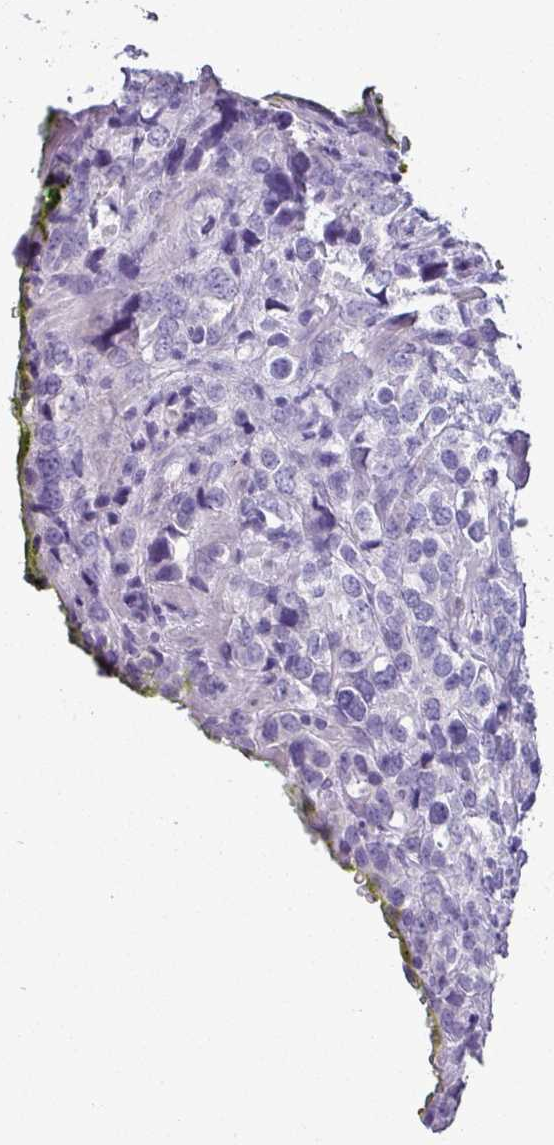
{"staining": {"intensity": "negative", "quantity": "none", "location": "none"}, "tissue": "prostate cancer", "cell_type": "Tumor cells", "image_type": "cancer", "snomed": [{"axis": "morphology", "description": "Adenocarcinoma, High grade"}, {"axis": "topography", "description": "Prostate"}], "caption": "Human prostate cancer (adenocarcinoma (high-grade)) stained for a protein using IHC reveals no staining in tumor cells.", "gene": "VCY1B", "patient": {"sex": "male", "age": 71}}